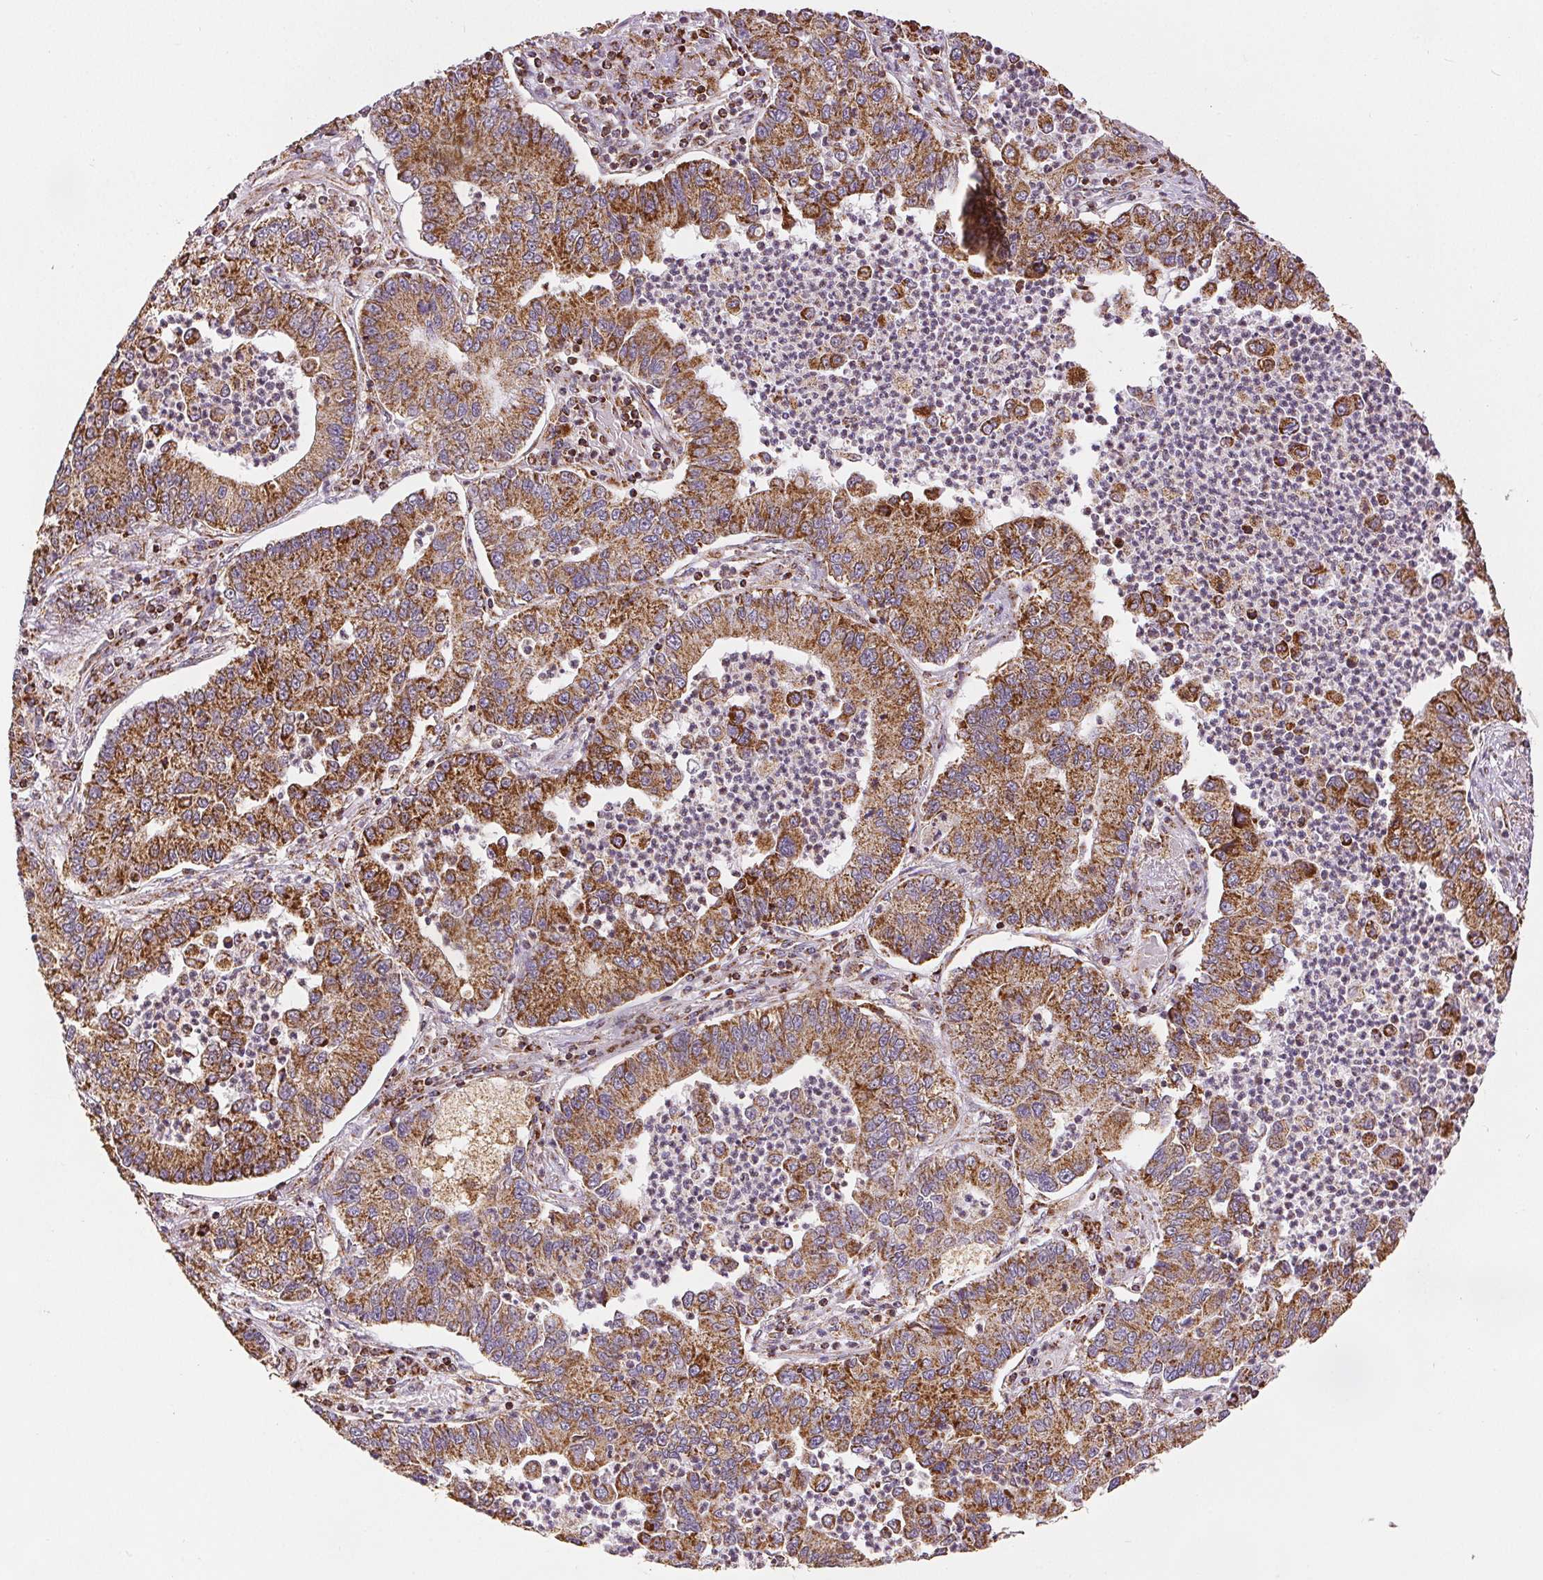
{"staining": {"intensity": "moderate", "quantity": ">75%", "location": "cytoplasmic/membranous"}, "tissue": "lung cancer", "cell_type": "Tumor cells", "image_type": "cancer", "snomed": [{"axis": "morphology", "description": "Adenocarcinoma, NOS"}, {"axis": "topography", "description": "Lung"}], "caption": "There is medium levels of moderate cytoplasmic/membranous positivity in tumor cells of adenocarcinoma (lung), as demonstrated by immunohistochemical staining (brown color).", "gene": "SDHB", "patient": {"sex": "female", "age": 57}}